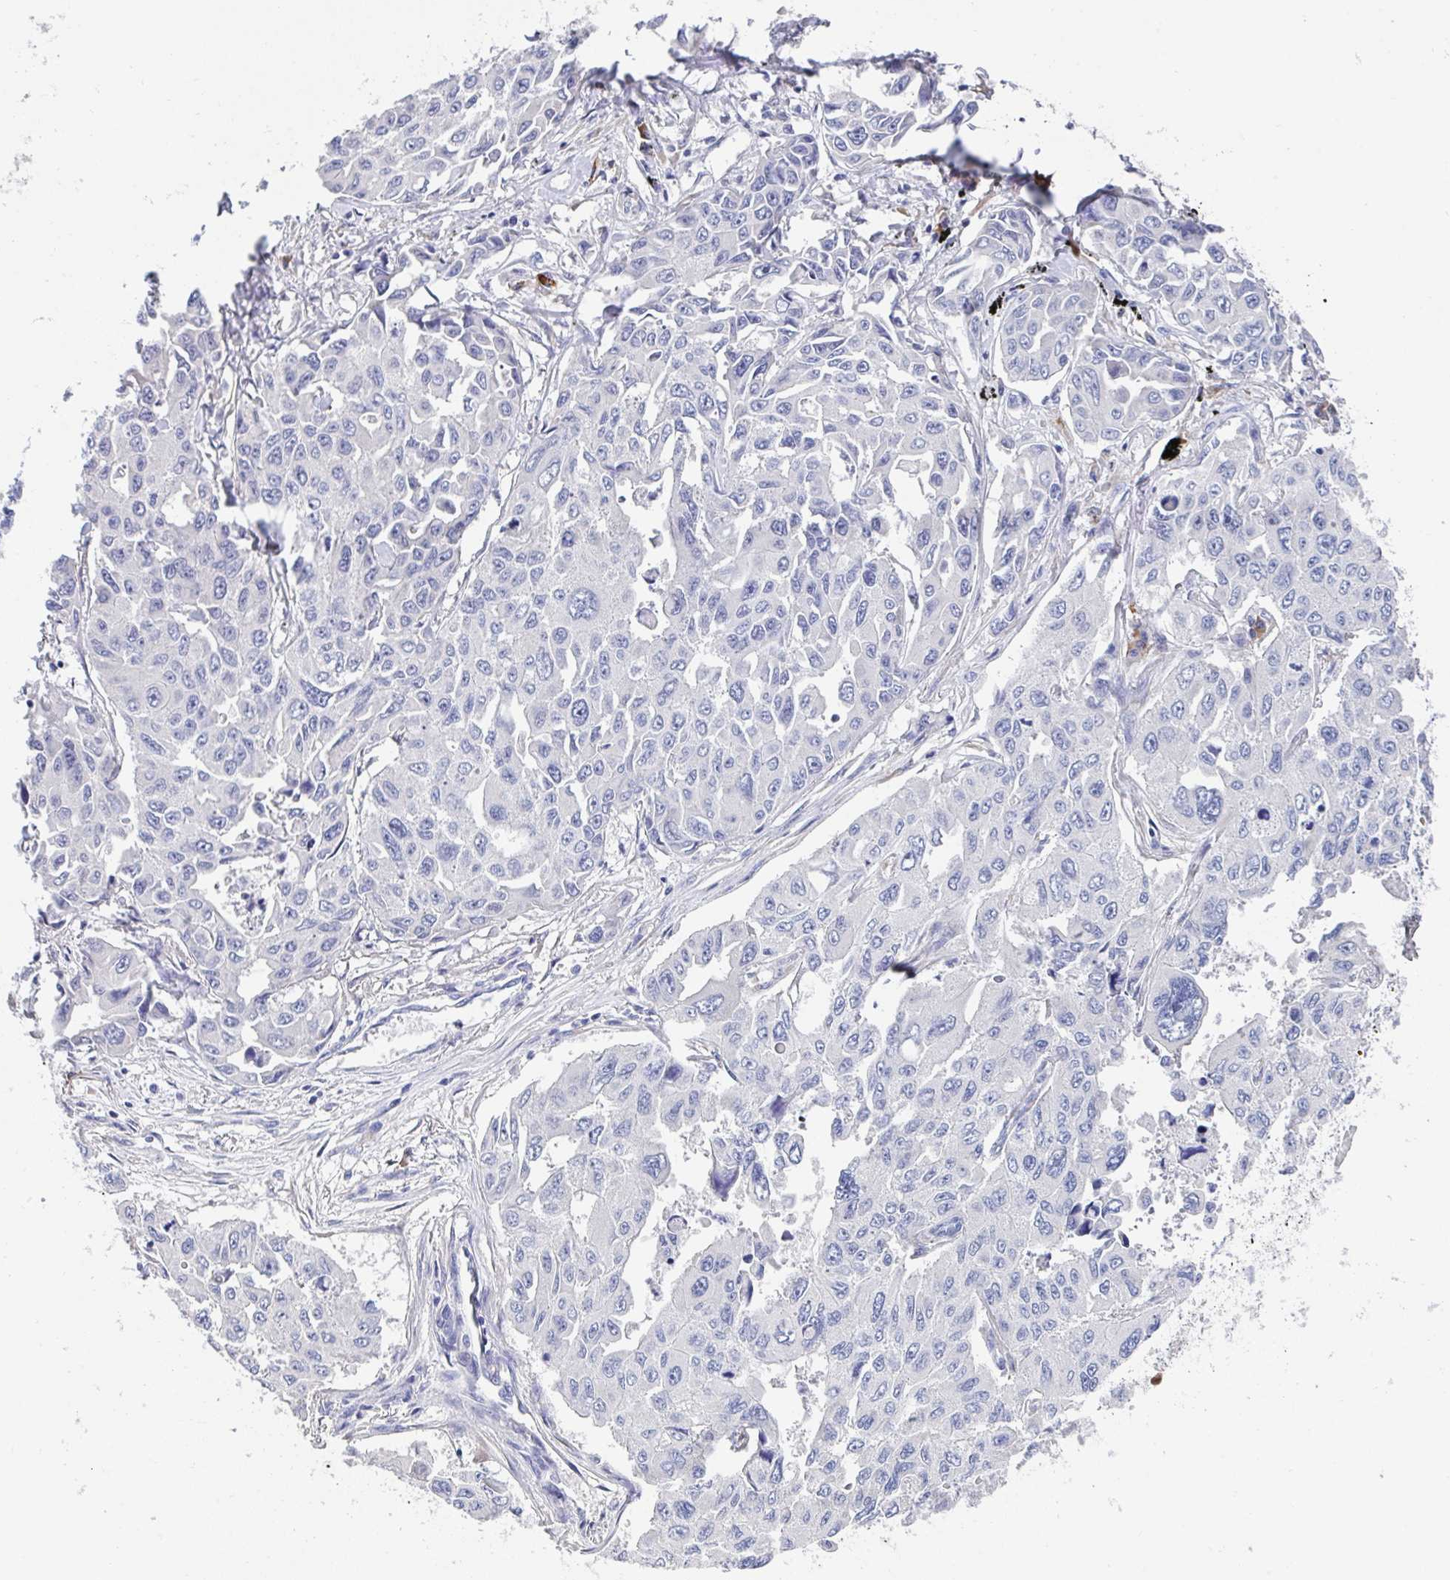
{"staining": {"intensity": "negative", "quantity": "none", "location": "none"}, "tissue": "lung cancer", "cell_type": "Tumor cells", "image_type": "cancer", "snomed": [{"axis": "morphology", "description": "Adenocarcinoma, NOS"}, {"axis": "topography", "description": "Lung"}], "caption": "A photomicrograph of human lung cancer (adenocarcinoma) is negative for staining in tumor cells.", "gene": "LRRC58", "patient": {"sex": "male", "age": 64}}